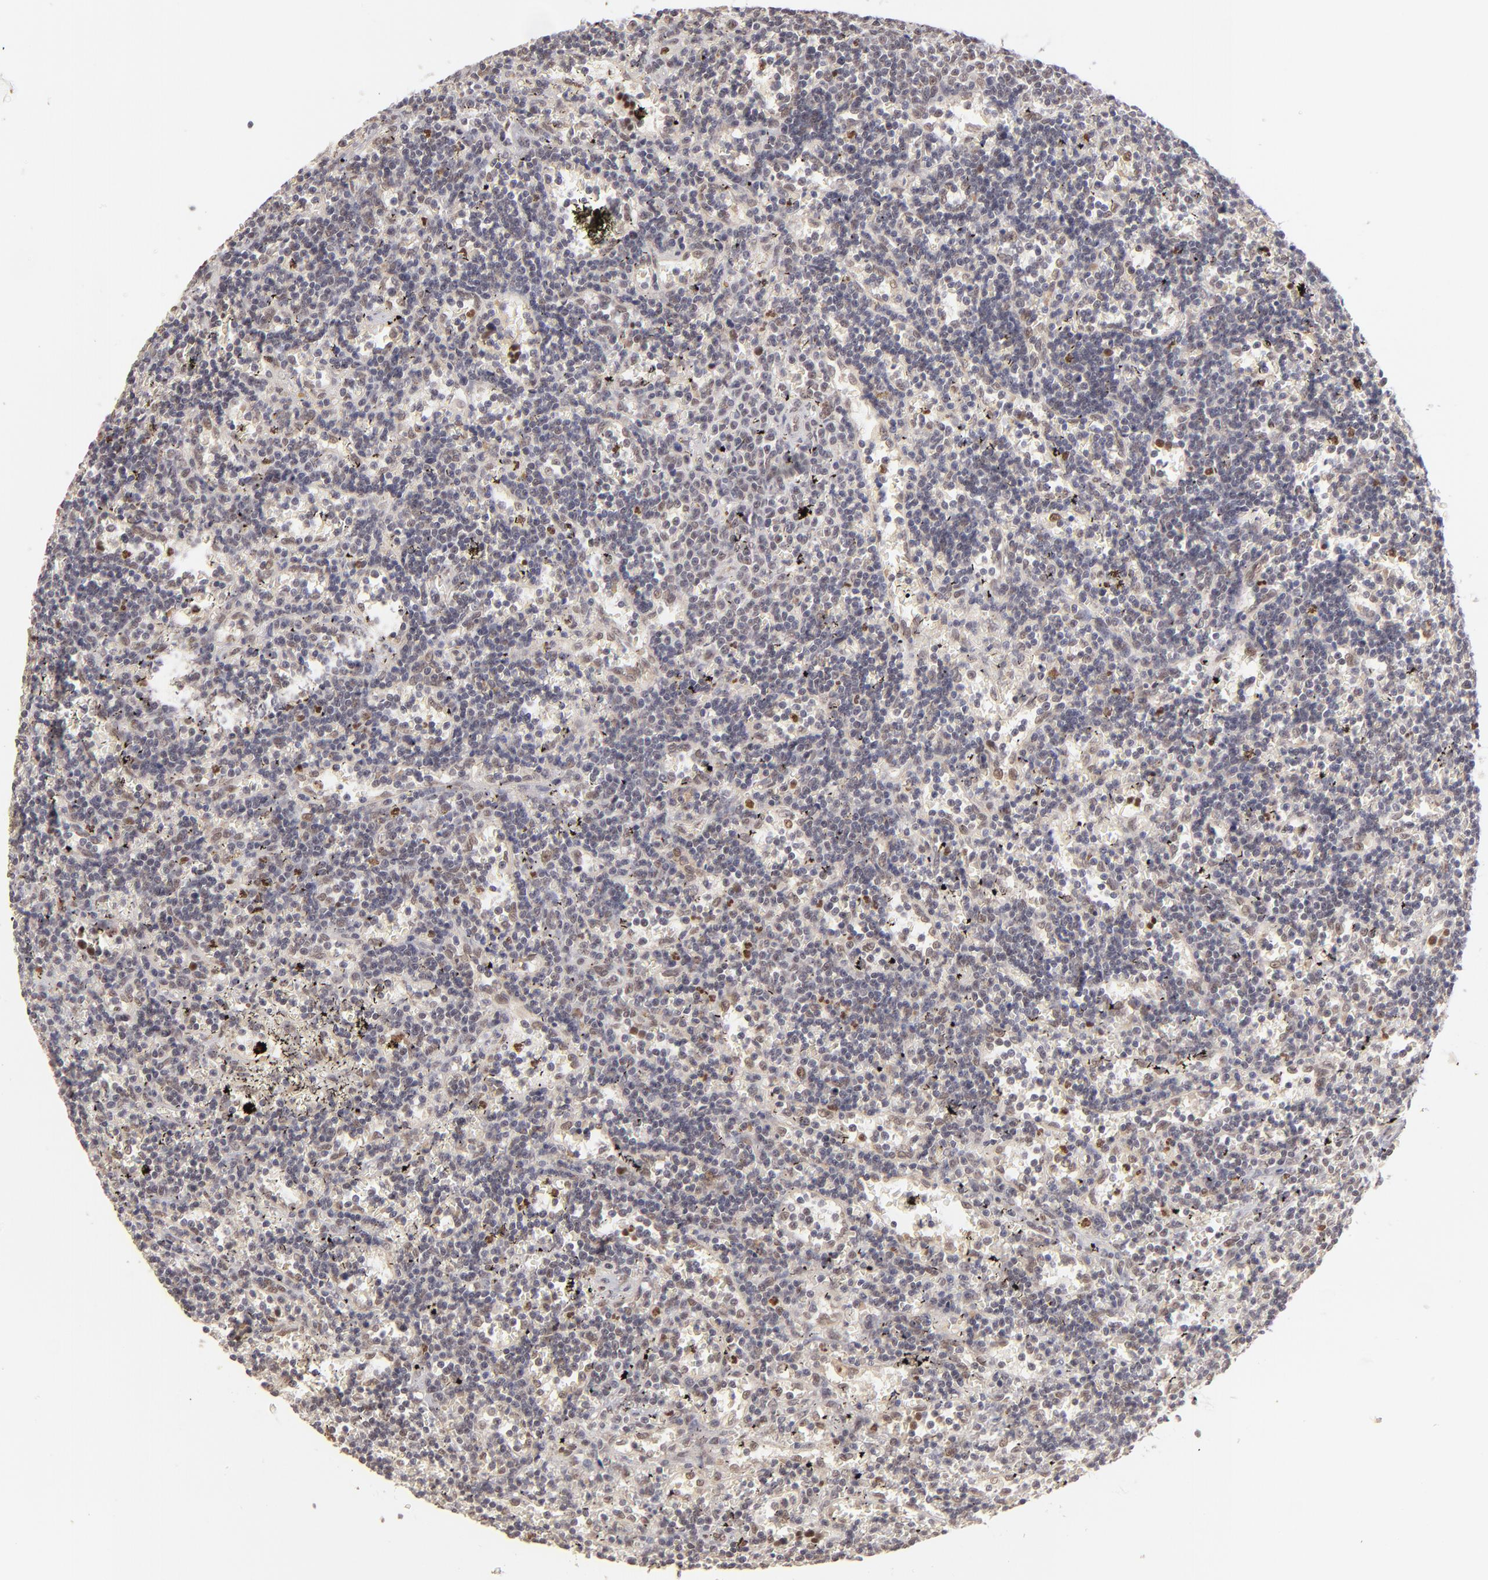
{"staining": {"intensity": "moderate", "quantity": "<25%", "location": "nuclear"}, "tissue": "lymphoma", "cell_type": "Tumor cells", "image_type": "cancer", "snomed": [{"axis": "morphology", "description": "Malignant lymphoma, non-Hodgkin's type, Low grade"}, {"axis": "topography", "description": "Spleen"}], "caption": "Lymphoma stained for a protein (brown) demonstrates moderate nuclear positive expression in approximately <25% of tumor cells.", "gene": "NFE2", "patient": {"sex": "male", "age": 60}}